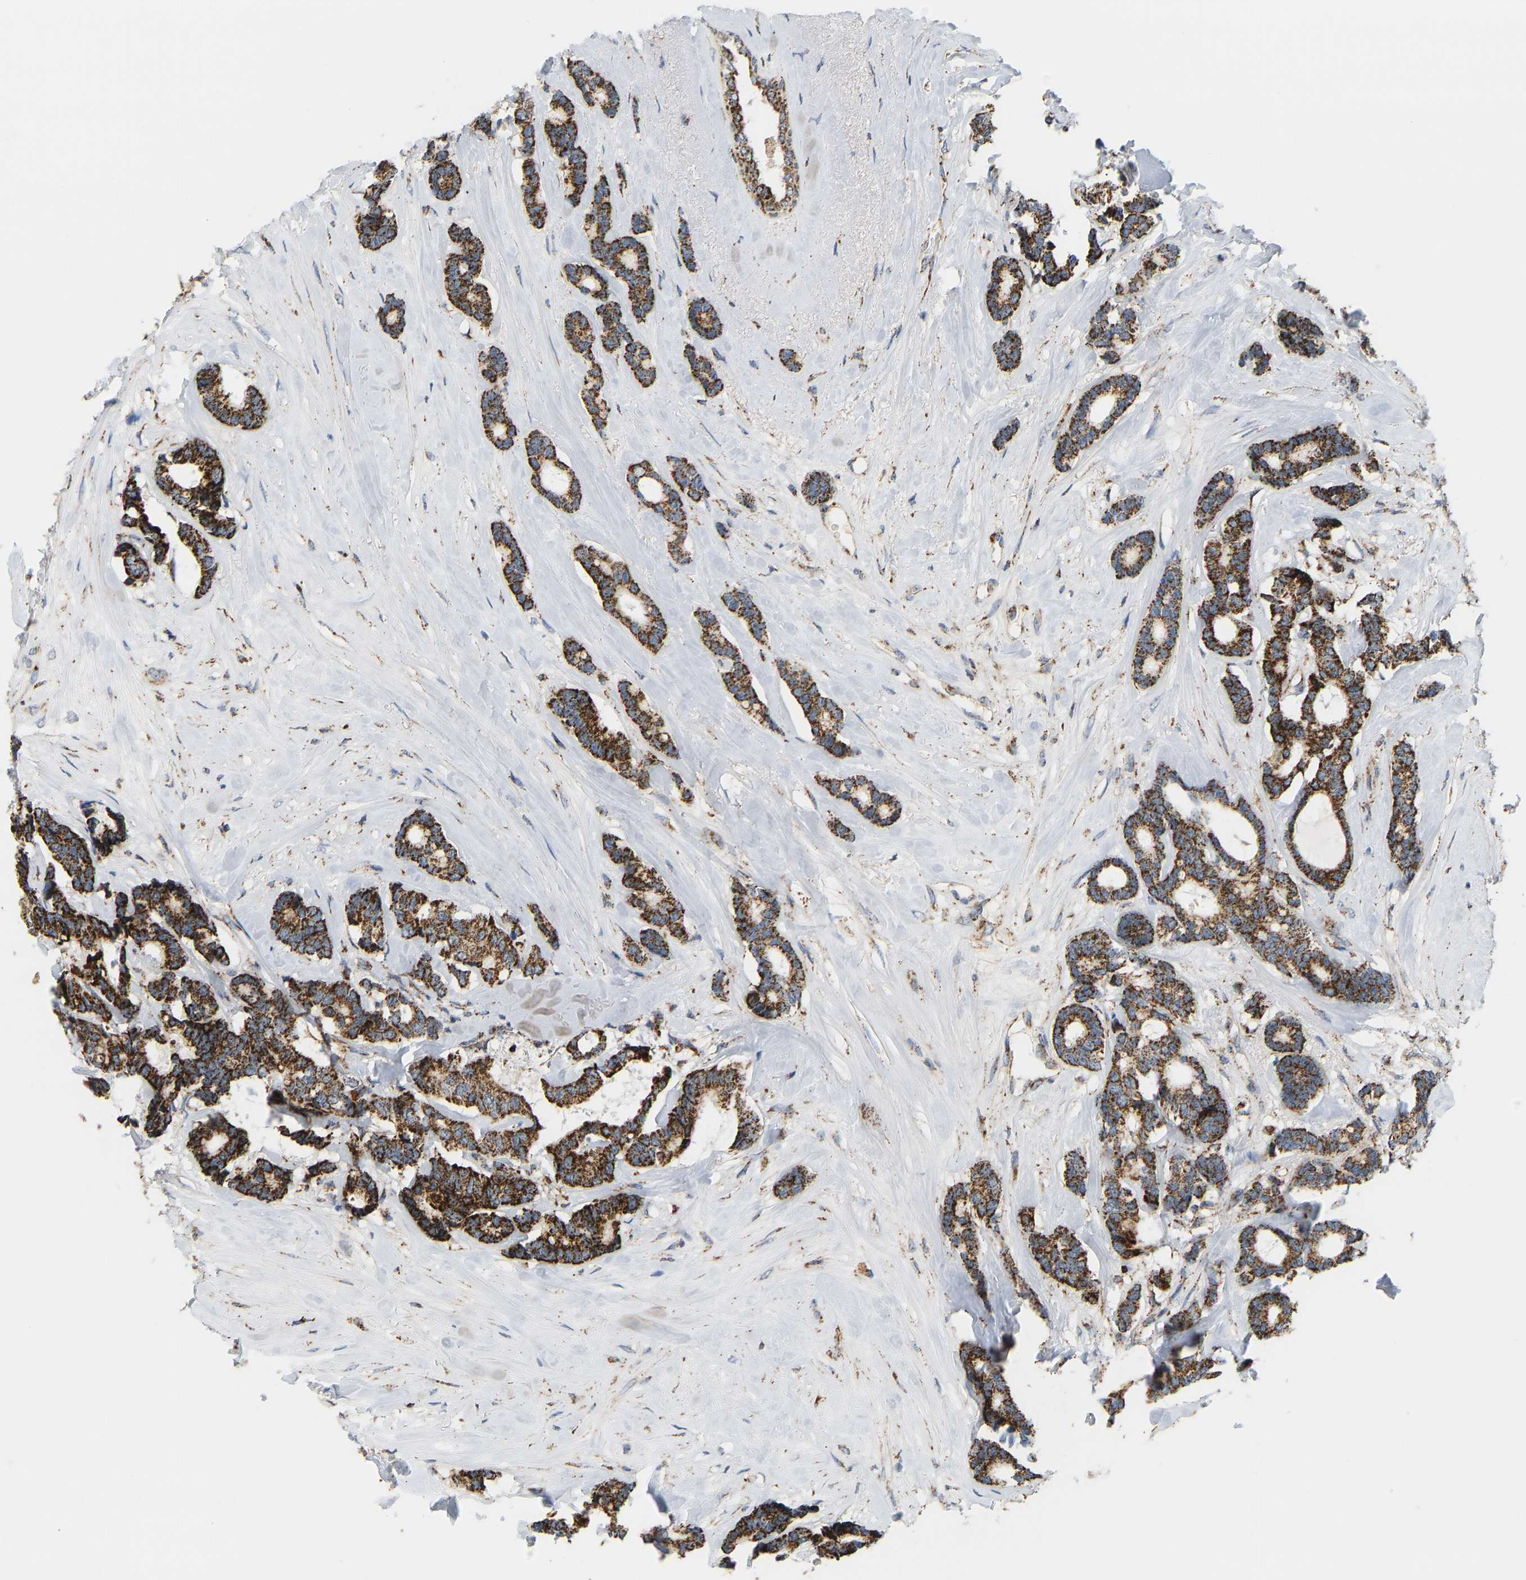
{"staining": {"intensity": "strong", "quantity": ">75%", "location": "cytoplasmic/membranous"}, "tissue": "breast cancer", "cell_type": "Tumor cells", "image_type": "cancer", "snomed": [{"axis": "morphology", "description": "Duct carcinoma"}, {"axis": "topography", "description": "Breast"}], "caption": "Immunohistochemical staining of breast cancer shows high levels of strong cytoplasmic/membranous protein expression in about >75% of tumor cells. Nuclei are stained in blue.", "gene": "GPSM2", "patient": {"sex": "female", "age": 87}}